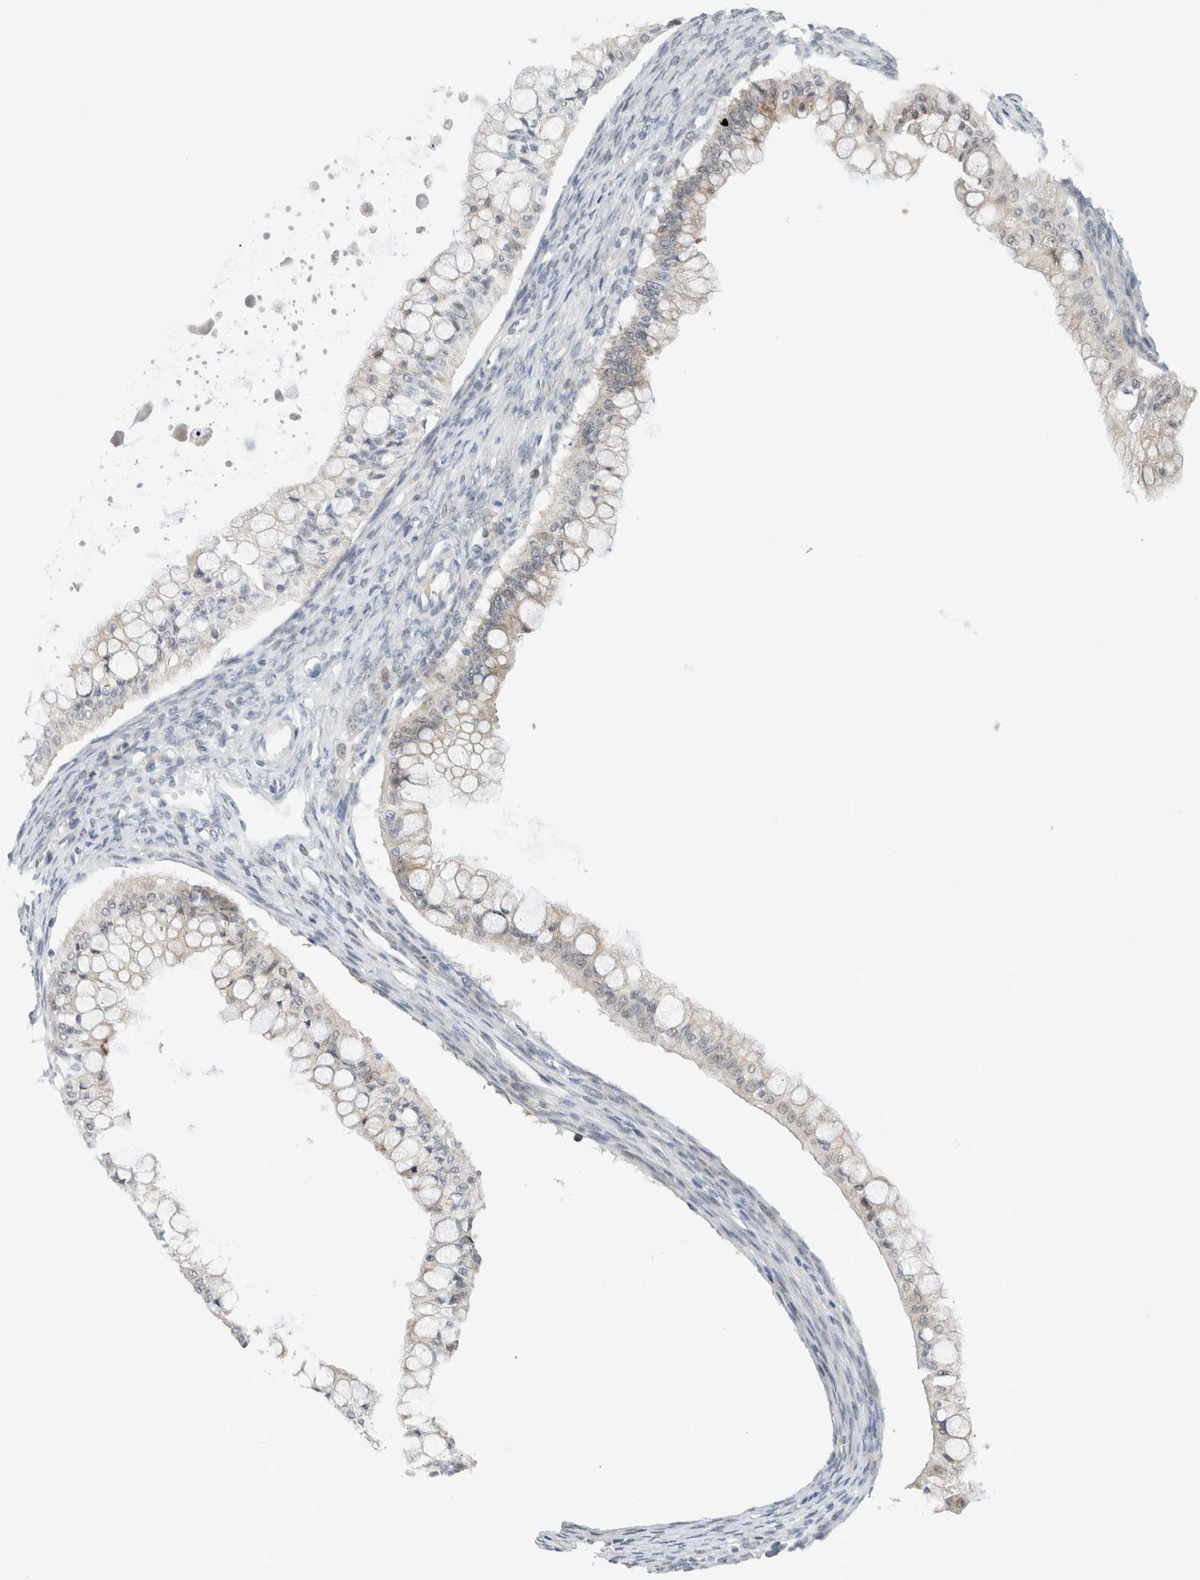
{"staining": {"intensity": "weak", "quantity": "<25%", "location": "cytoplasmic/membranous"}, "tissue": "ovarian cancer", "cell_type": "Tumor cells", "image_type": "cancer", "snomed": [{"axis": "morphology", "description": "Cystadenocarcinoma, mucinous, NOS"}, {"axis": "topography", "description": "Ovary"}], "caption": "High magnification brightfield microscopy of ovarian cancer stained with DAB (3,3'-diaminobenzidine) (brown) and counterstained with hematoxylin (blue): tumor cells show no significant expression.", "gene": "CRAT", "patient": {"sex": "female", "age": 57}}